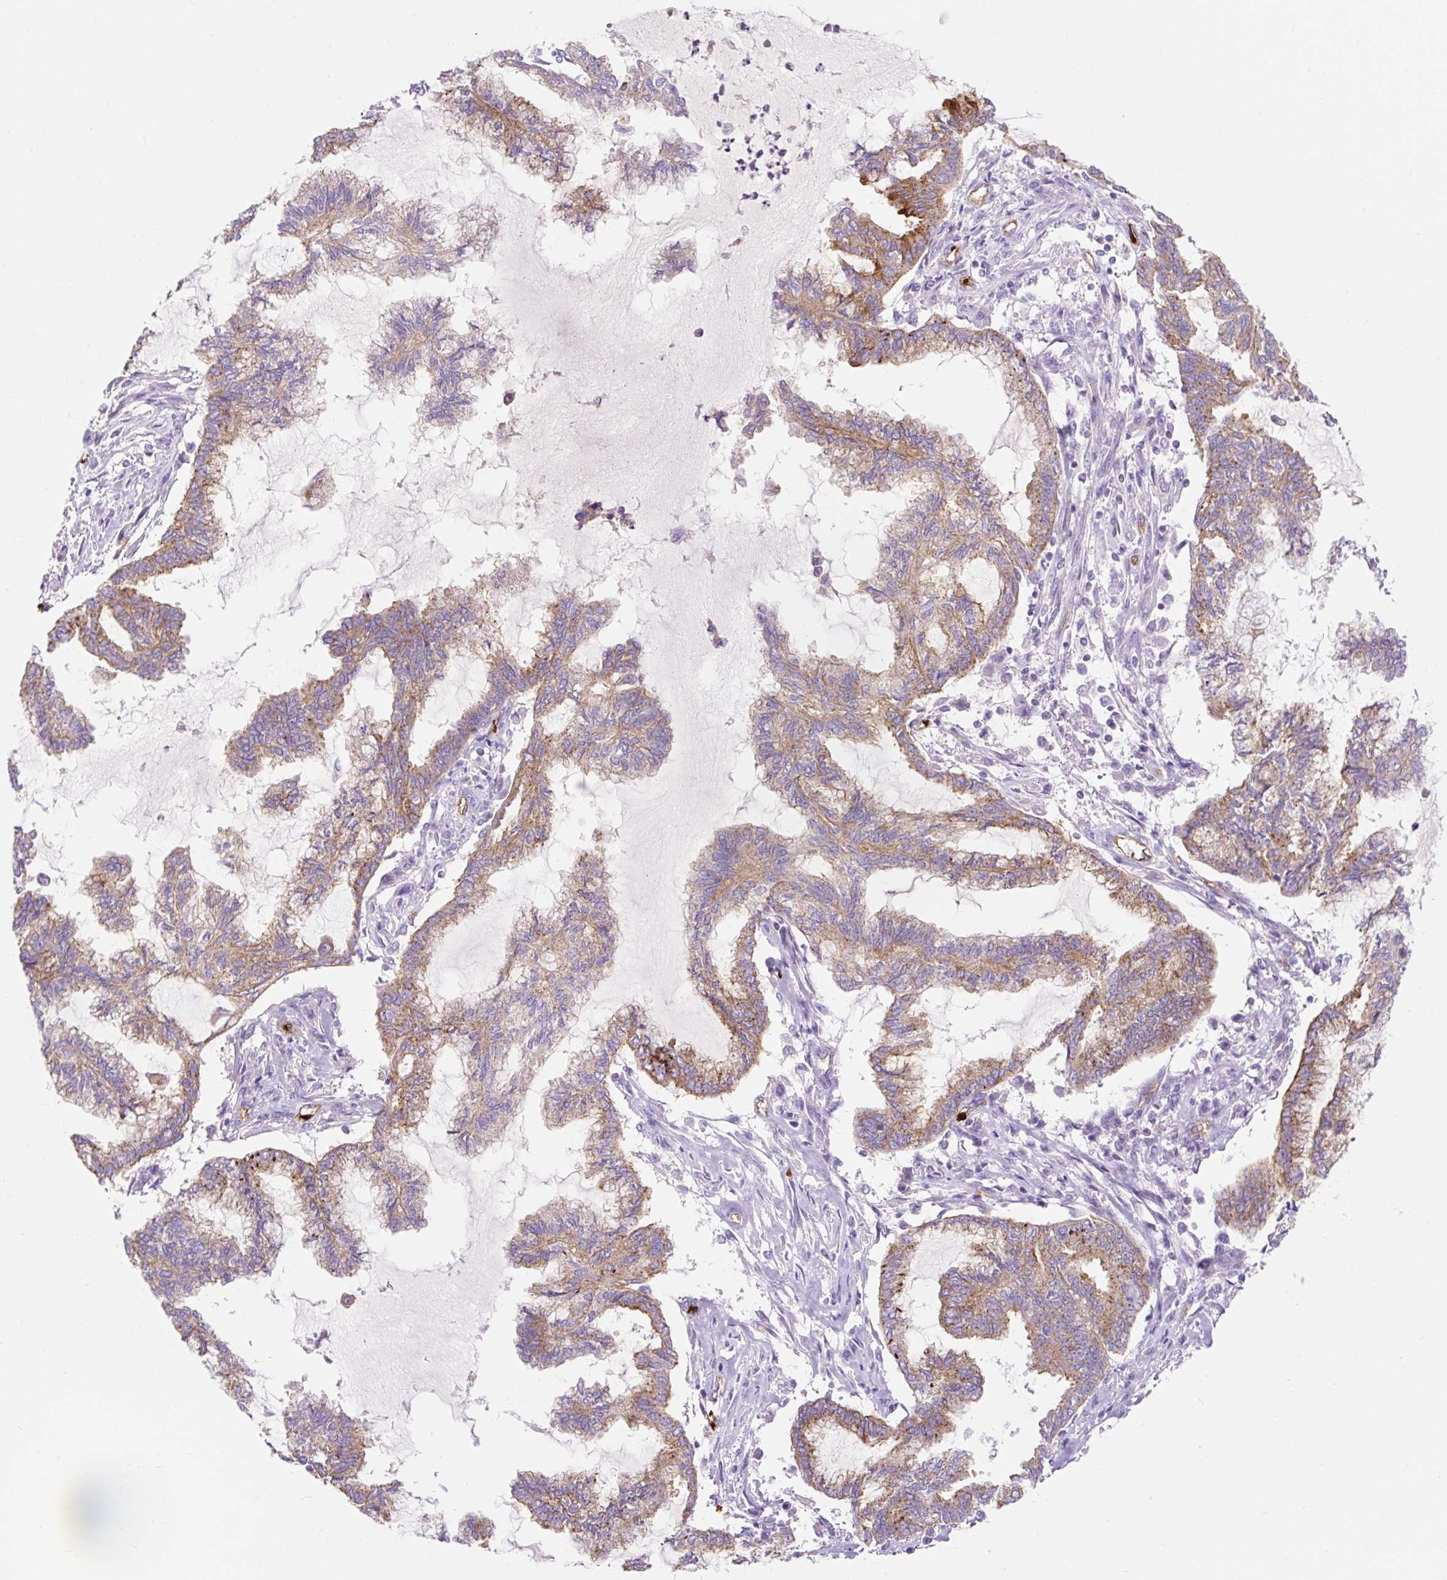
{"staining": {"intensity": "moderate", "quantity": ">75%", "location": "cytoplasmic/membranous"}, "tissue": "endometrial cancer", "cell_type": "Tumor cells", "image_type": "cancer", "snomed": [{"axis": "morphology", "description": "Adenocarcinoma, NOS"}, {"axis": "topography", "description": "Endometrium"}], "caption": "Immunohistochemical staining of human endometrial cancer reveals medium levels of moderate cytoplasmic/membranous positivity in approximately >75% of tumor cells.", "gene": "HIP1R", "patient": {"sex": "female", "age": 86}}